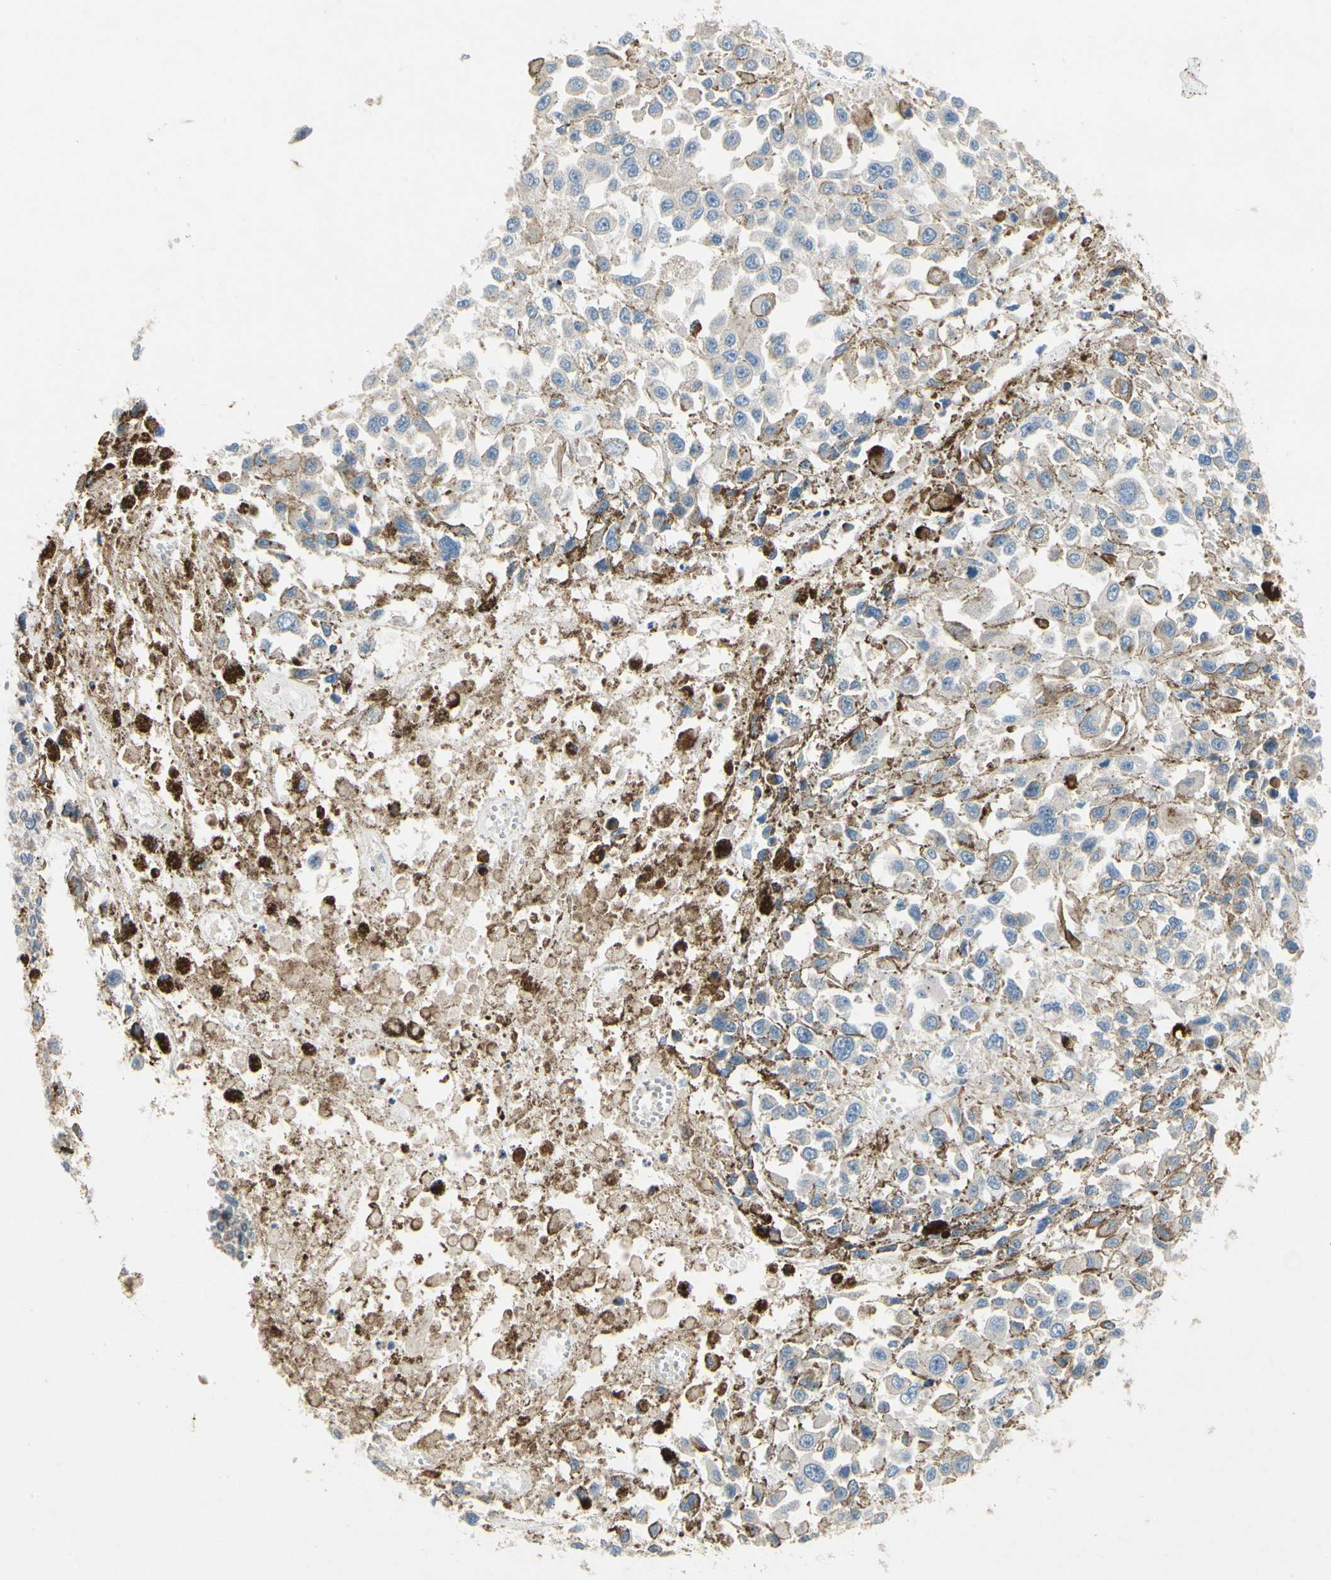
{"staining": {"intensity": "negative", "quantity": "none", "location": "none"}, "tissue": "melanoma", "cell_type": "Tumor cells", "image_type": "cancer", "snomed": [{"axis": "morphology", "description": "Malignant melanoma, Metastatic site"}, {"axis": "topography", "description": "Lymph node"}], "caption": "An immunohistochemistry image of melanoma is shown. There is no staining in tumor cells of melanoma. (Stains: DAB immunohistochemistry with hematoxylin counter stain, Microscopy: brightfield microscopy at high magnification).", "gene": "KLHDC8B", "patient": {"sex": "male", "age": 59}}